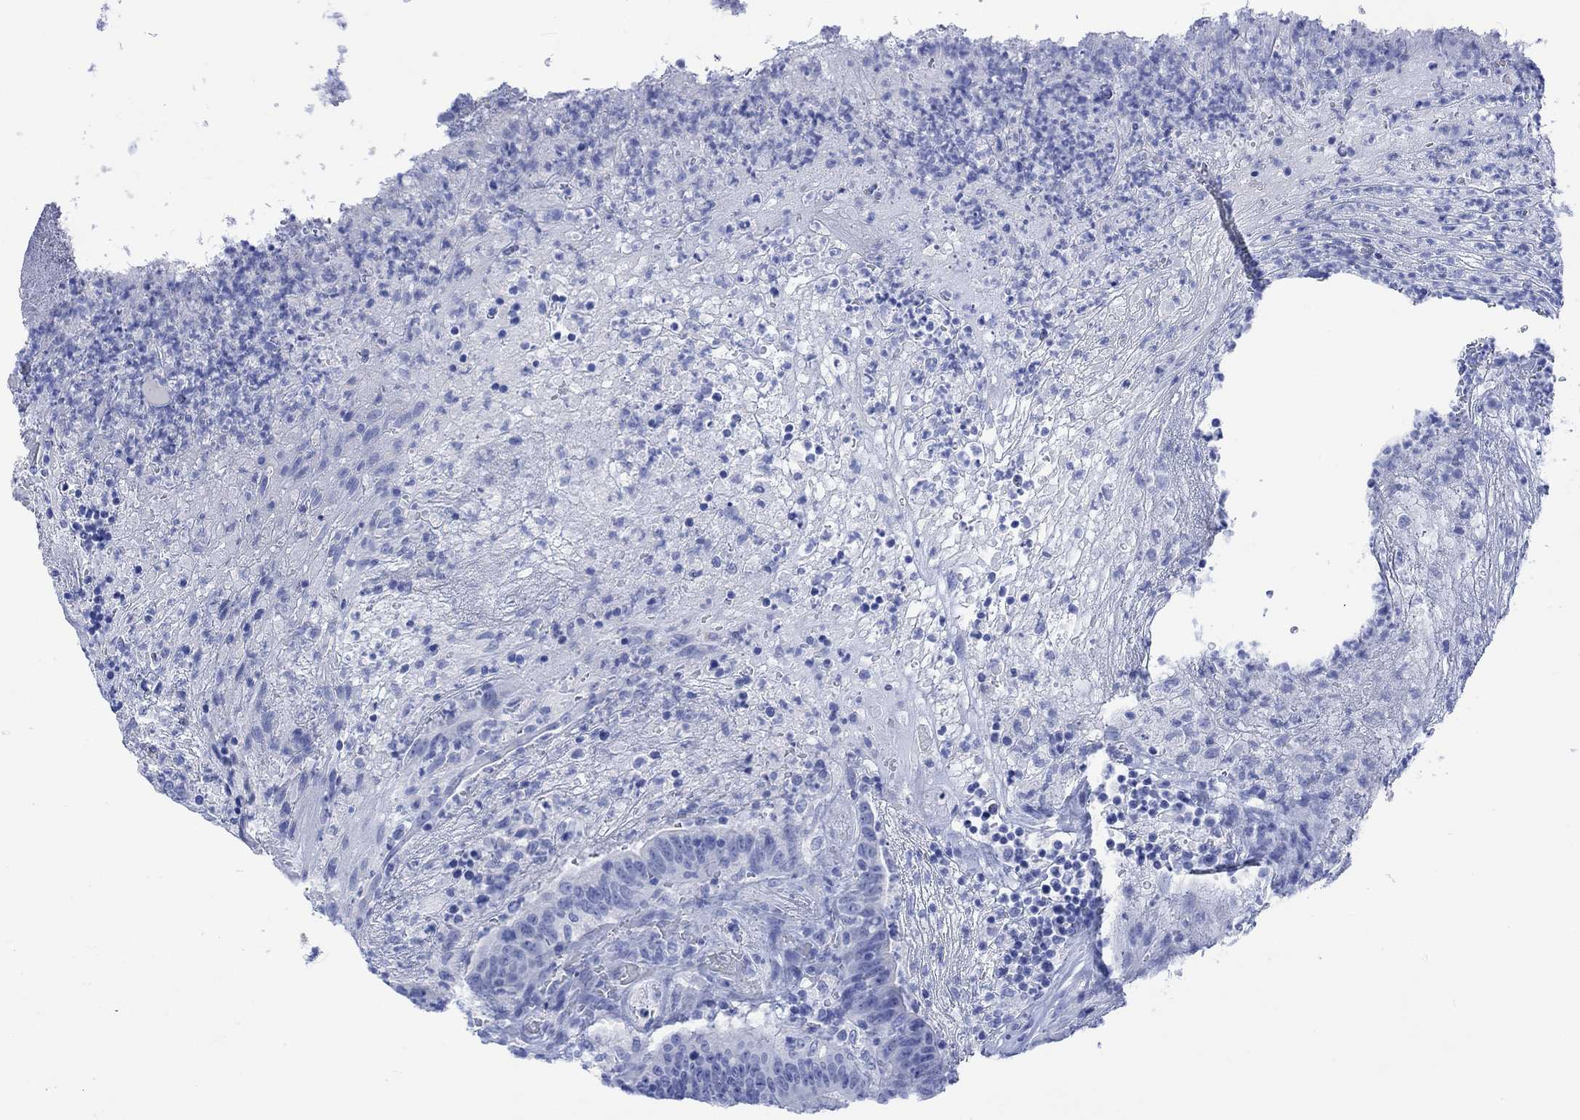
{"staining": {"intensity": "negative", "quantity": "none", "location": "none"}, "tissue": "colorectal cancer", "cell_type": "Tumor cells", "image_type": "cancer", "snomed": [{"axis": "morphology", "description": "Adenocarcinoma, NOS"}, {"axis": "topography", "description": "Colon"}], "caption": "Colorectal cancer (adenocarcinoma) was stained to show a protein in brown. There is no significant staining in tumor cells.", "gene": "CELF4", "patient": {"sex": "female", "age": 75}}